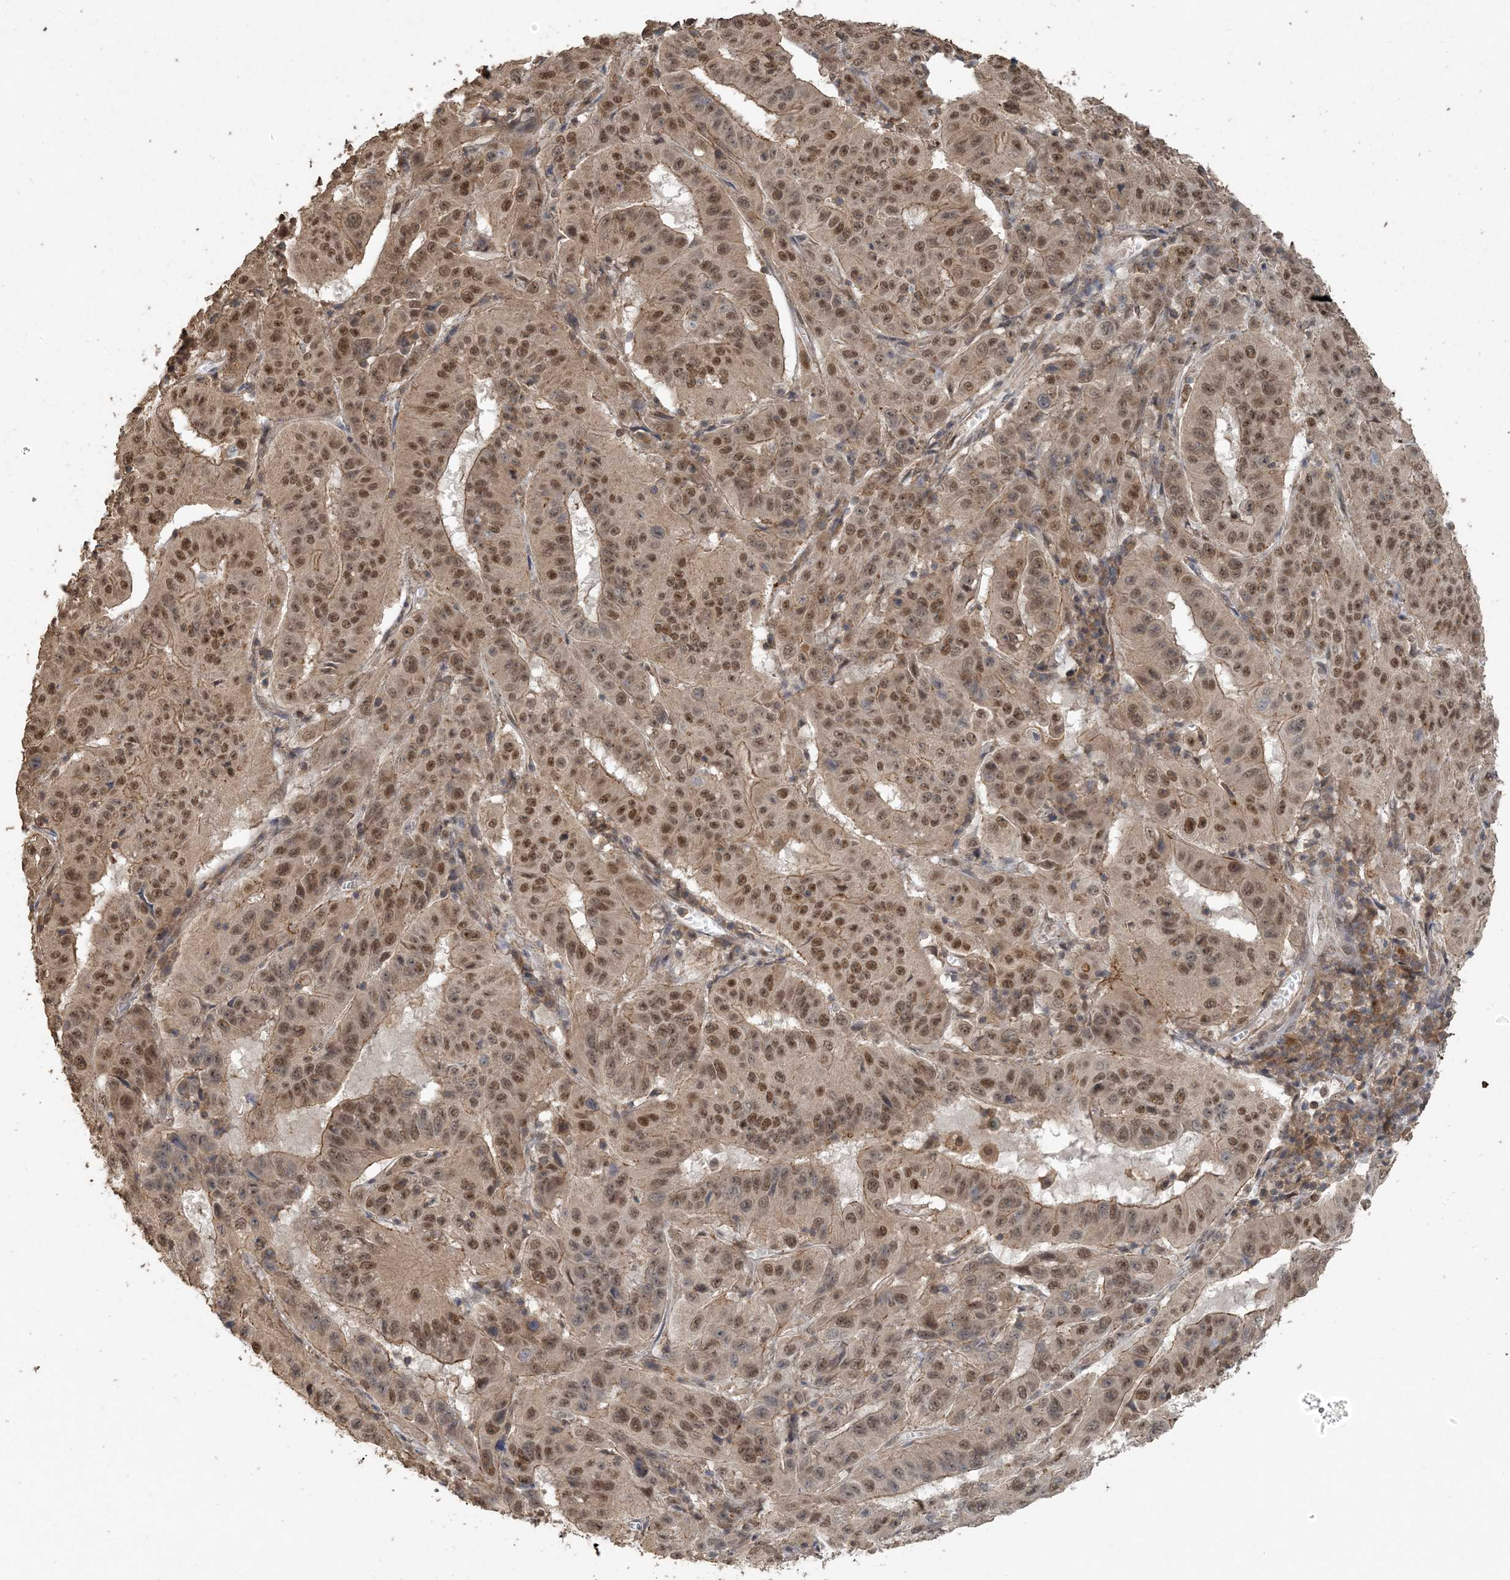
{"staining": {"intensity": "moderate", "quantity": ">75%", "location": "cytoplasmic/membranous,nuclear"}, "tissue": "pancreatic cancer", "cell_type": "Tumor cells", "image_type": "cancer", "snomed": [{"axis": "morphology", "description": "Adenocarcinoma, NOS"}, {"axis": "topography", "description": "Pancreas"}], "caption": "Immunohistochemical staining of human pancreatic adenocarcinoma exhibits medium levels of moderate cytoplasmic/membranous and nuclear protein staining in approximately >75% of tumor cells.", "gene": "ZC3H12A", "patient": {"sex": "male", "age": 63}}